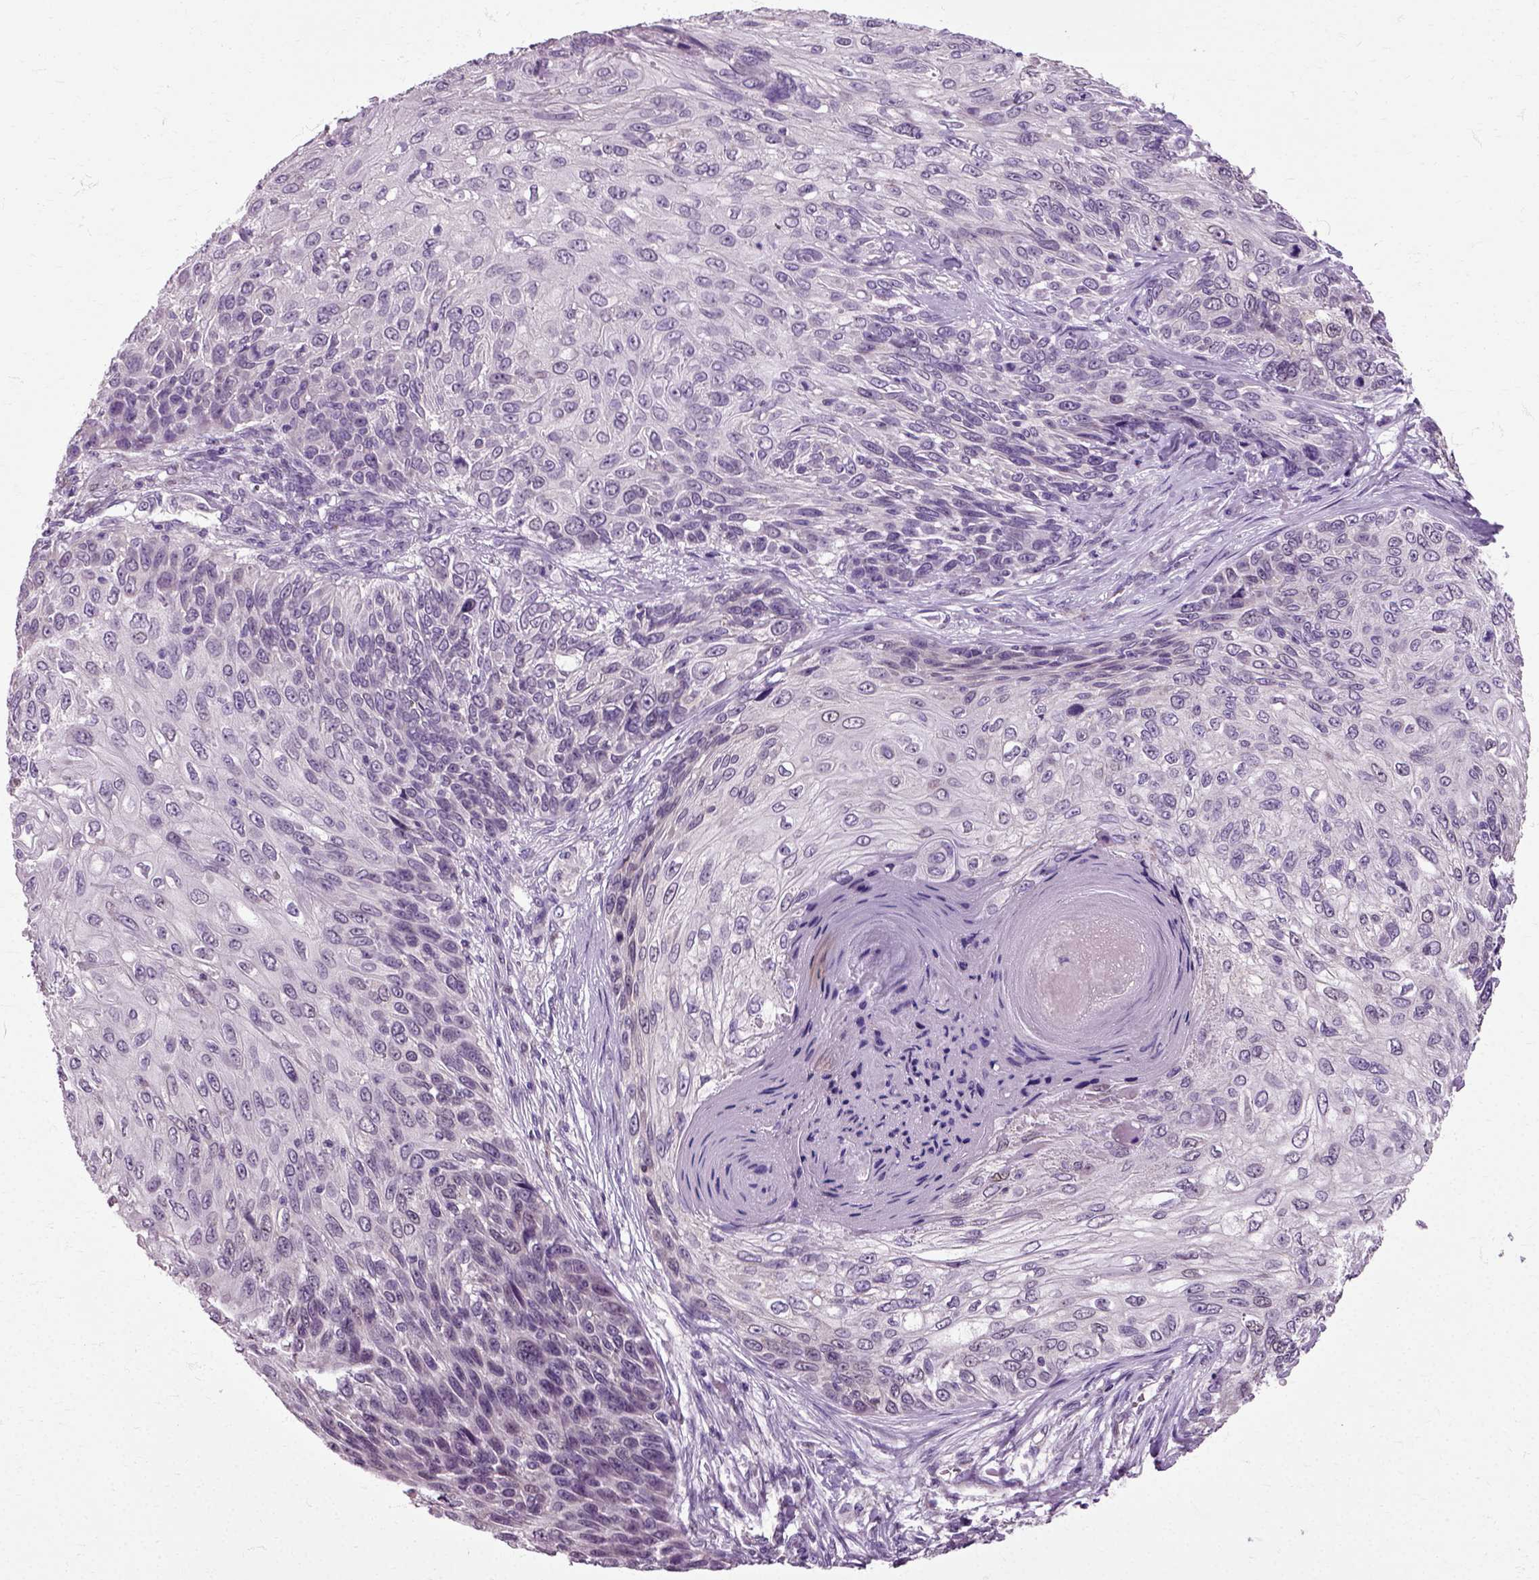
{"staining": {"intensity": "negative", "quantity": "none", "location": "none"}, "tissue": "skin cancer", "cell_type": "Tumor cells", "image_type": "cancer", "snomed": [{"axis": "morphology", "description": "Squamous cell carcinoma, NOS"}, {"axis": "topography", "description": "Skin"}], "caption": "DAB (3,3'-diaminobenzidine) immunohistochemical staining of skin cancer exhibits no significant expression in tumor cells. (Stains: DAB IHC with hematoxylin counter stain, Microscopy: brightfield microscopy at high magnification).", "gene": "HSPA2", "patient": {"sex": "male", "age": 92}}